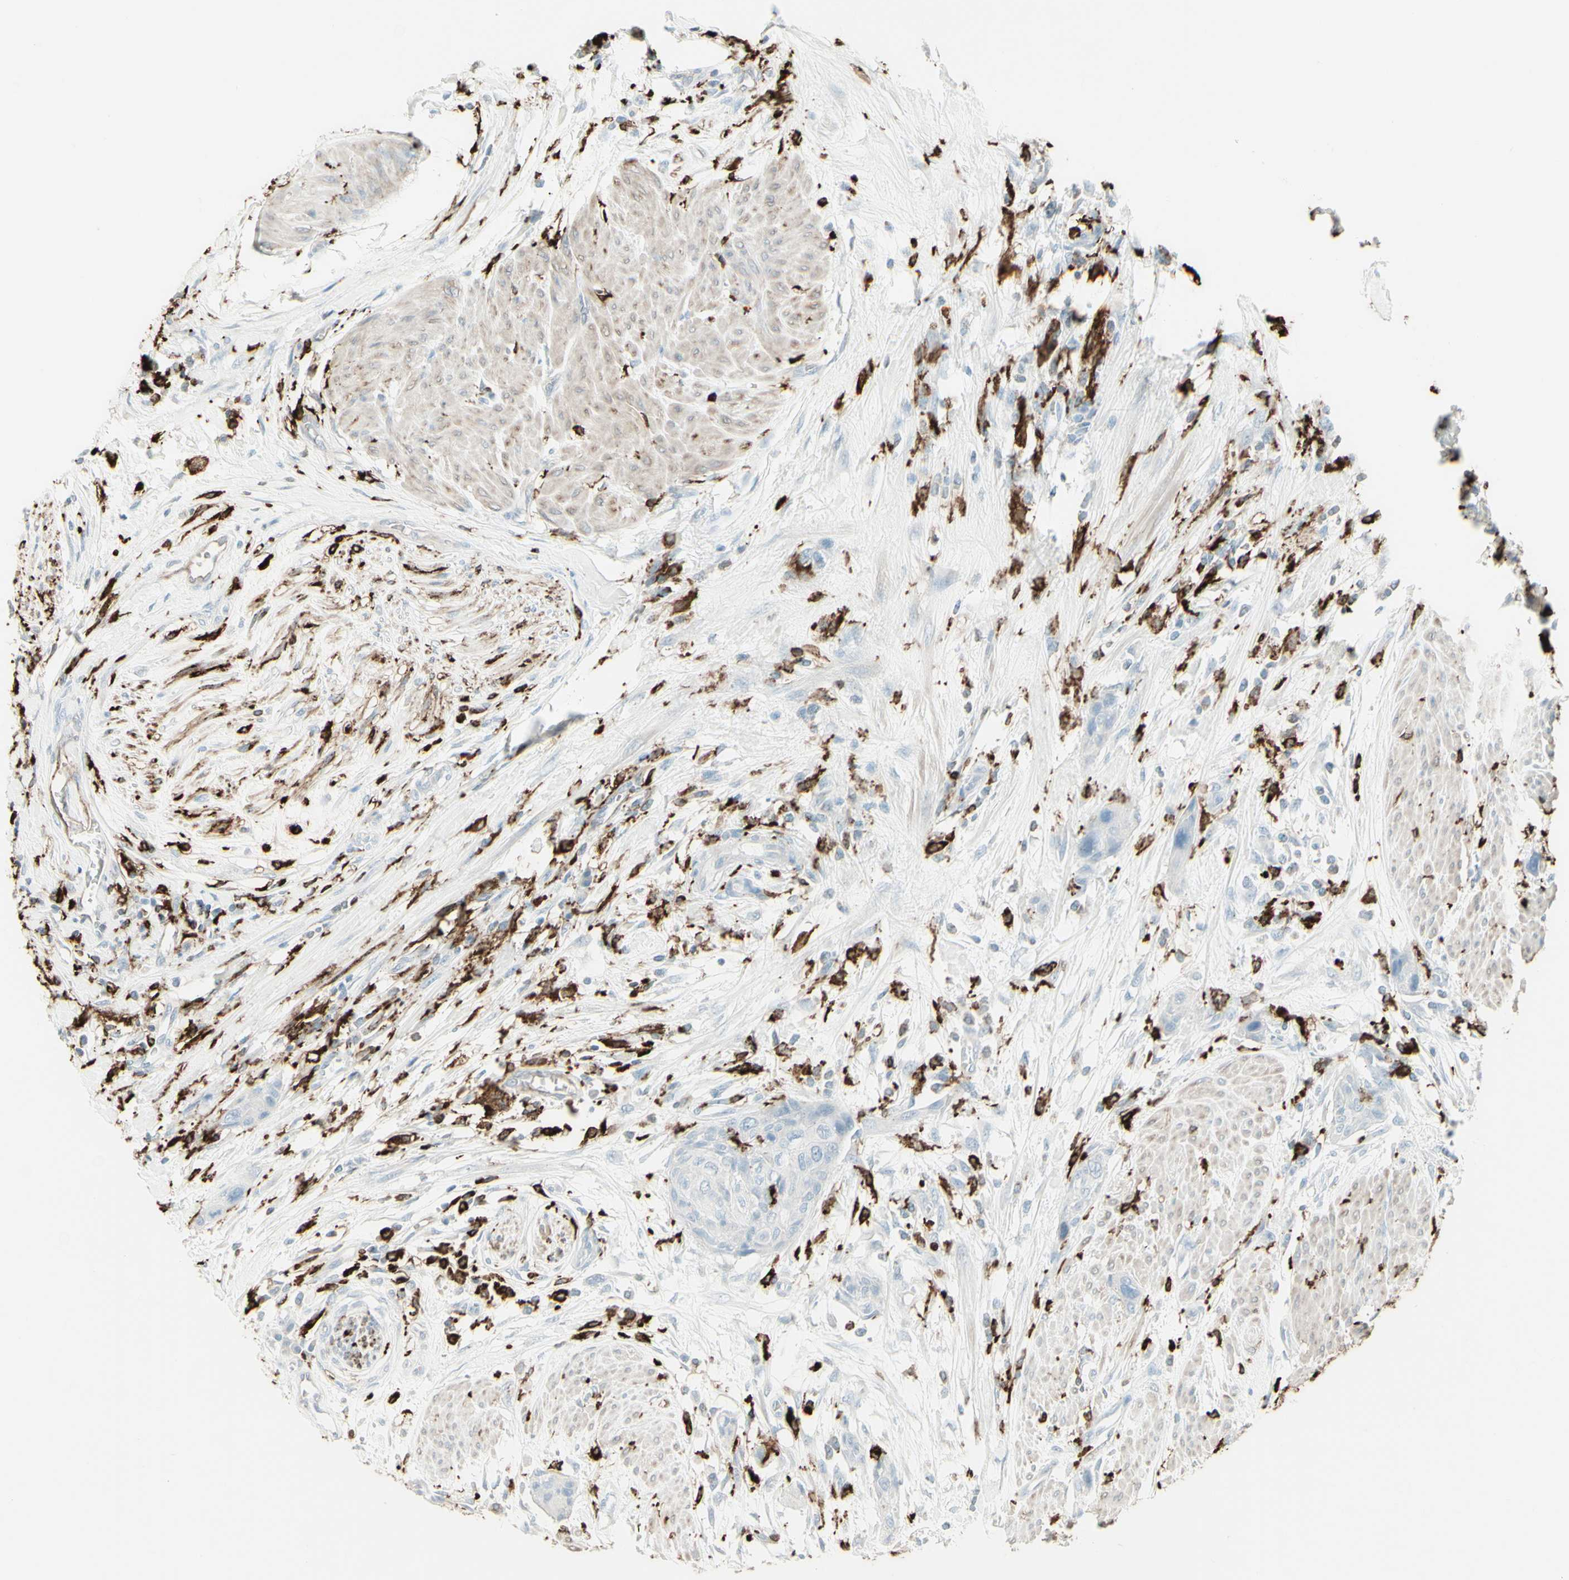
{"staining": {"intensity": "negative", "quantity": "none", "location": "none"}, "tissue": "urothelial cancer", "cell_type": "Tumor cells", "image_type": "cancer", "snomed": [{"axis": "morphology", "description": "Urothelial carcinoma, High grade"}, {"axis": "topography", "description": "Urinary bladder"}], "caption": "This is a histopathology image of immunohistochemistry staining of urothelial cancer, which shows no positivity in tumor cells.", "gene": "HLA-DPB1", "patient": {"sex": "male", "age": 35}}